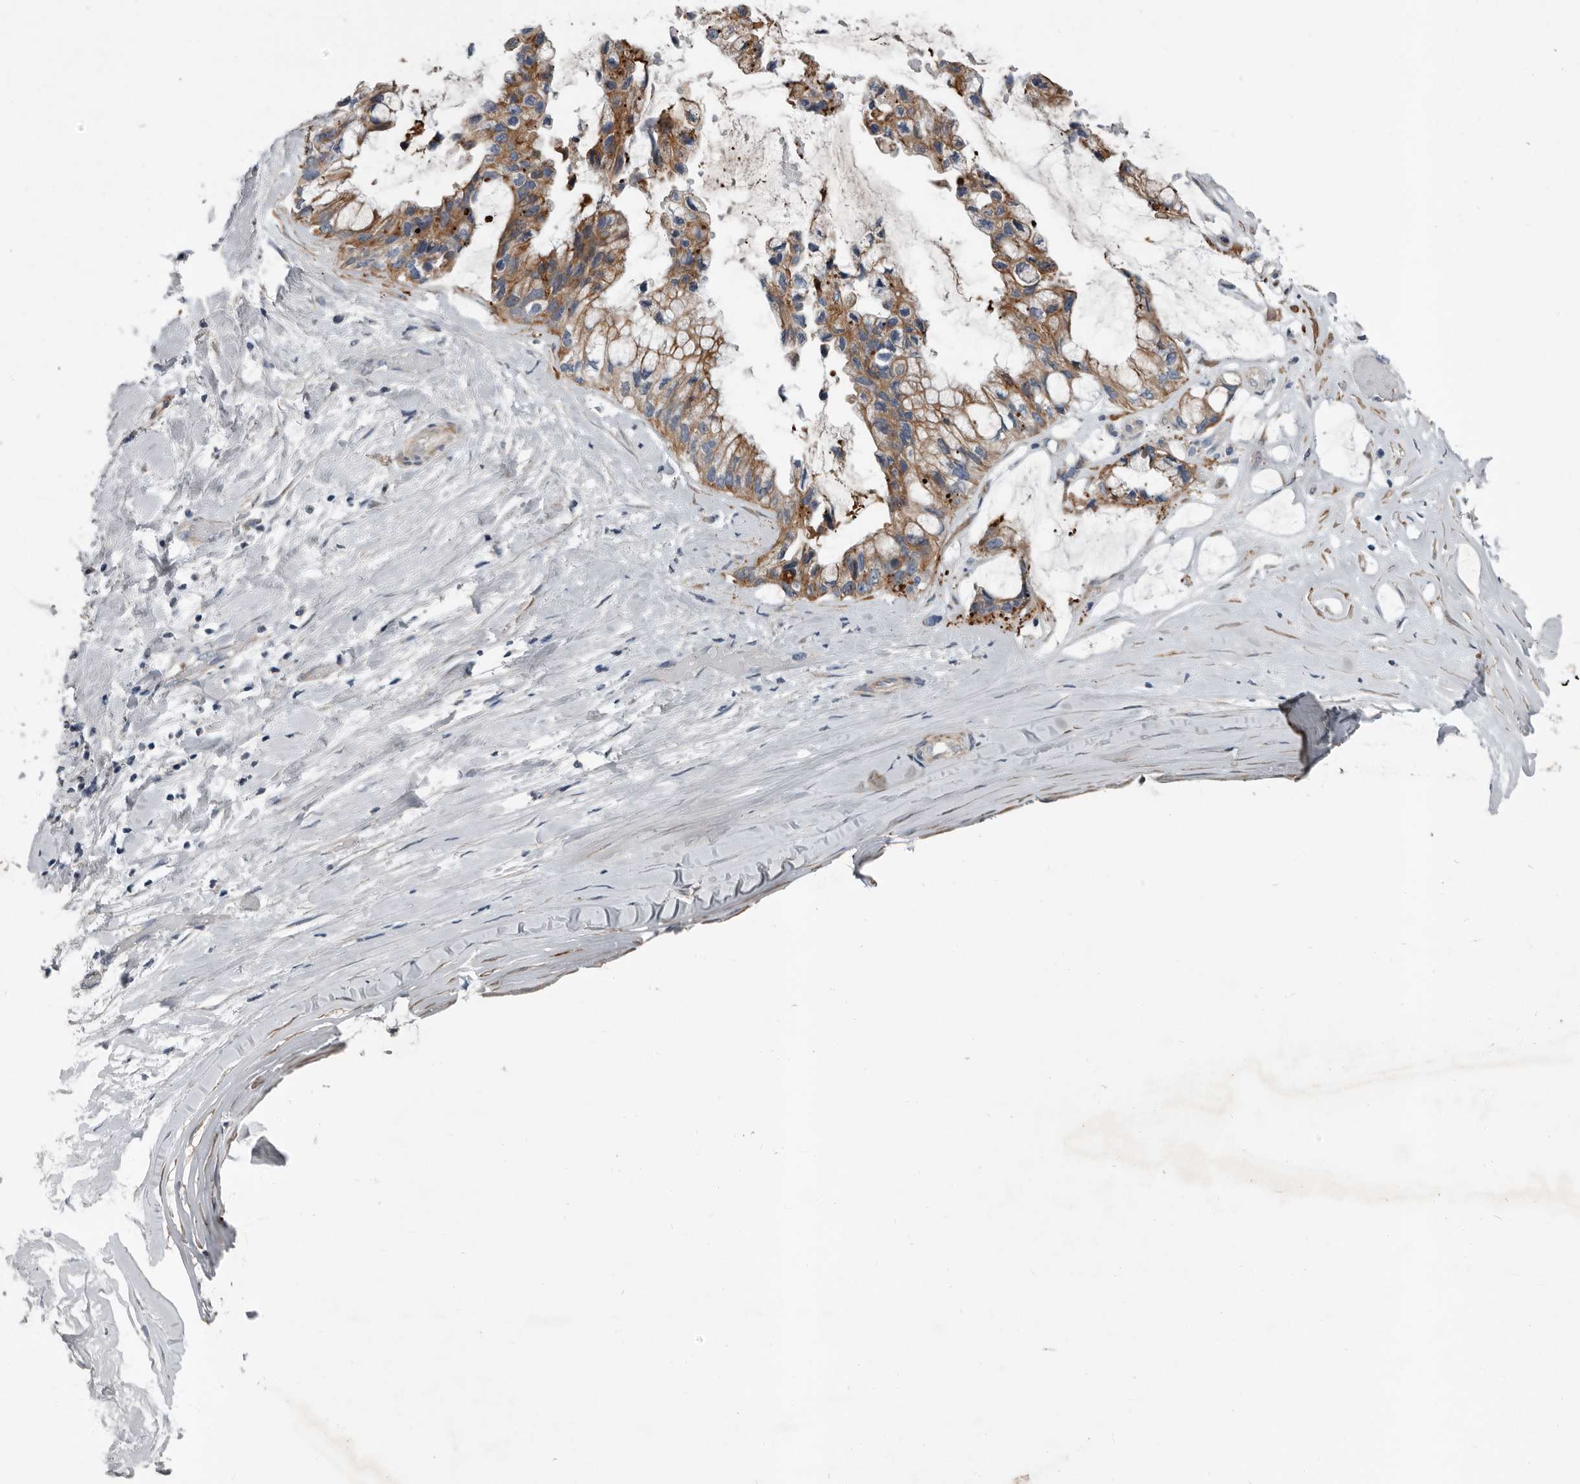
{"staining": {"intensity": "moderate", "quantity": ">75%", "location": "cytoplasmic/membranous"}, "tissue": "ovarian cancer", "cell_type": "Tumor cells", "image_type": "cancer", "snomed": [{"axis": "morphology", "description": "Cystadenocarcinoma, mucinous, NOS"}, {"axis": "topography", "description": "Ovary"}], "caption": "This is an image of immunohistochemistry staining of ovarian mucinous cystadenocarcinoma, which shows moderate staining in the cytoplasmic/membranous of tumor cells.", "gene": "DPY19L4", "patient": {"sex": "female", "age": 39}}